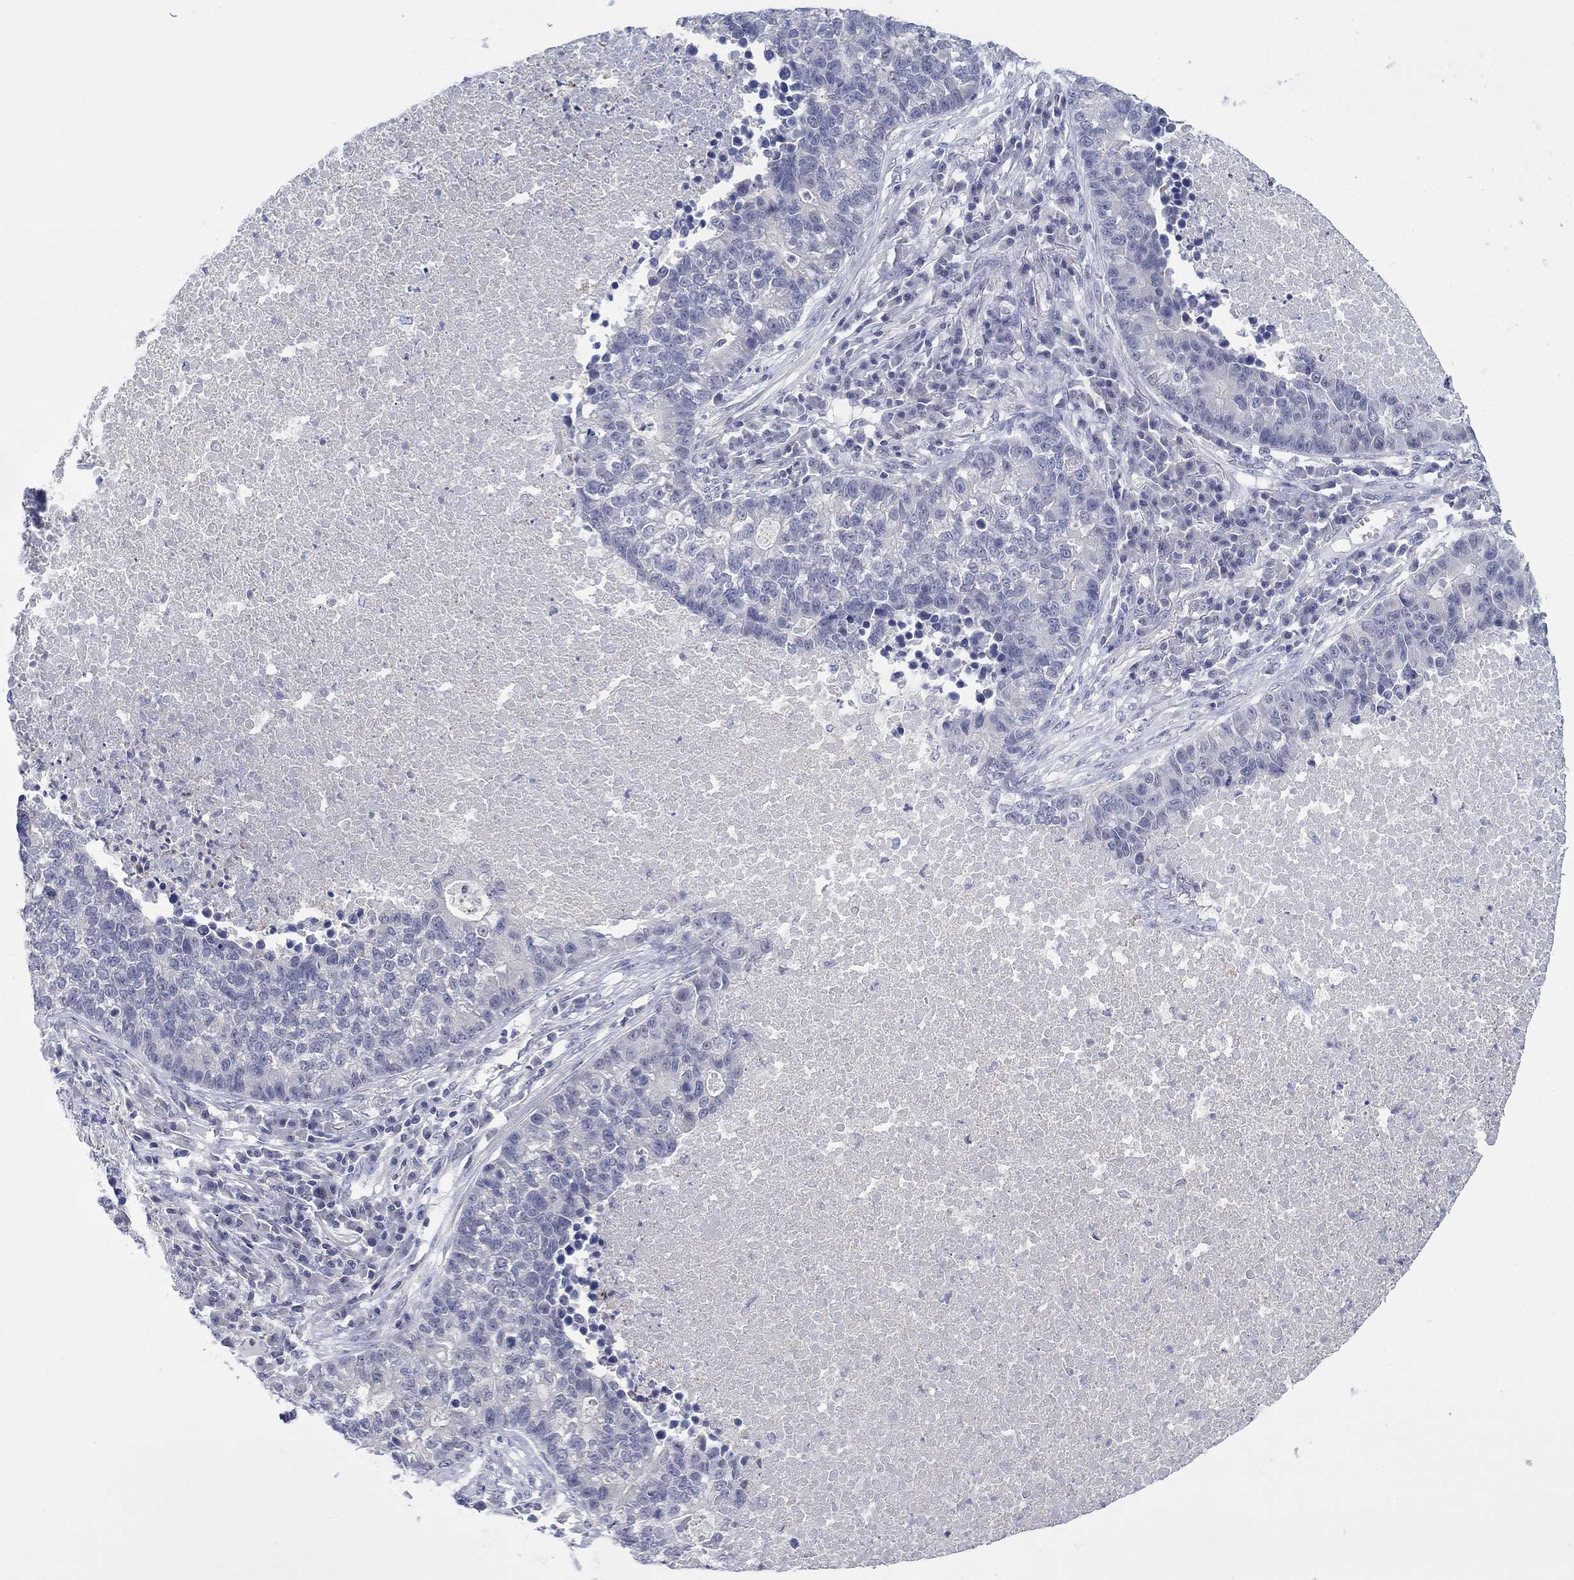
{"staining": {"intensity": "negative", "quantity": "none", "location": "none"}, "tissue": "lung cancer", "cell_type": "Tumor cells", "image_type": "cancer", "snomed": [{"axis": "morphology", "description": "Adenocarcinoma, NOS"}, {"axis": "topography", "description": "Lung"}], "caption": "Tumor cells are negative for brown protein staining in adenocarcinoma (lung).", "gene": "FER1L6", "patient": {"sex": "male", "age": 57}}